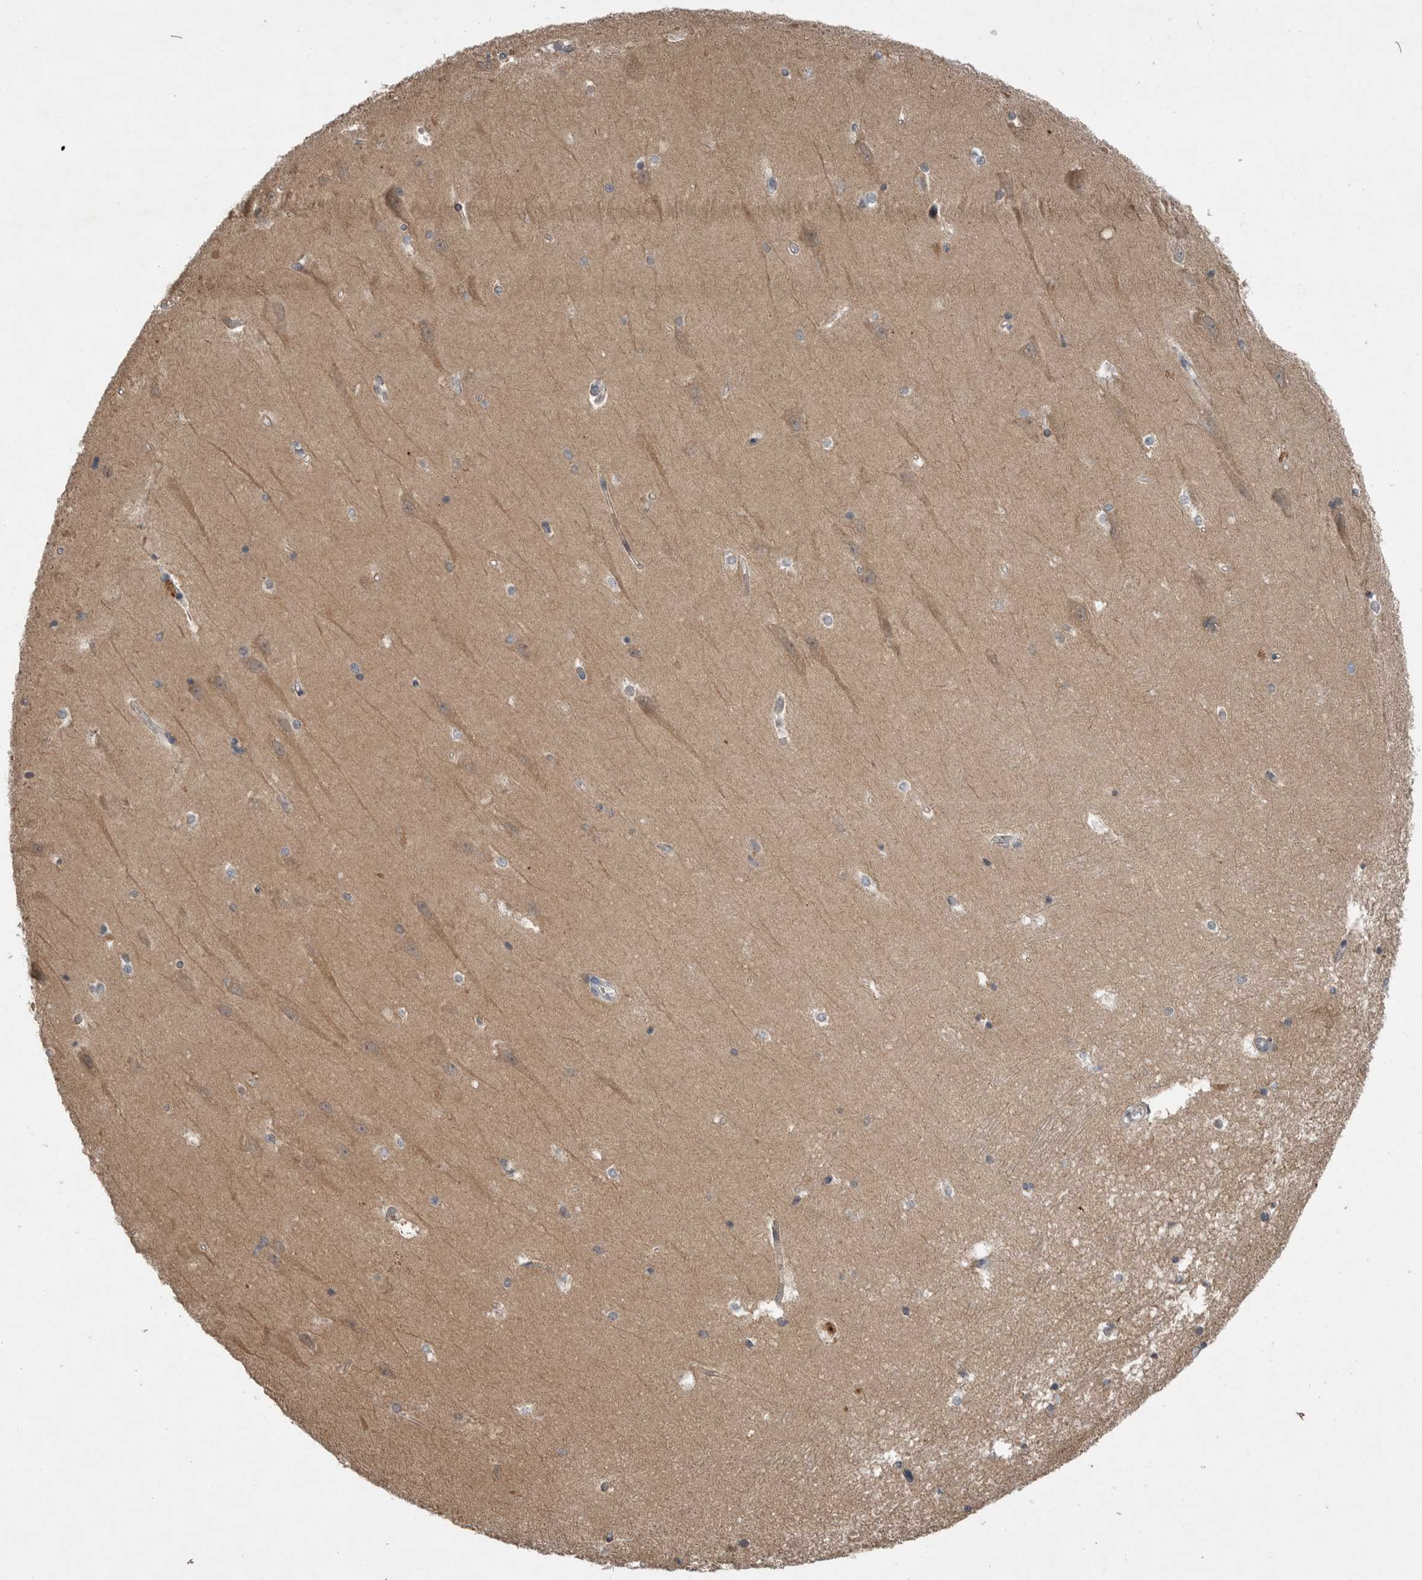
{"staining": {"intensity": "negative", "quantity": "none", "location": "none"}, "tissue": "hippocampus", "cell_type": "Glial cells", "image_type": "normal", "snomed": [{"axis": "morphology", "description": "Normal tissue, NOS"}, {"axis": "topography", "description": "Hippocampus"}], "caption": "Glial cells are negative for brown protein staining in unremarkable hippocampus. The staining was performed using DAB to visualize the protein expression in brown, while the nuclei were stained in blue with hematoxylin (Magnification: 20x).", "gene": "MFAP3L", "patient": {"sex": "male", "age": 45}}